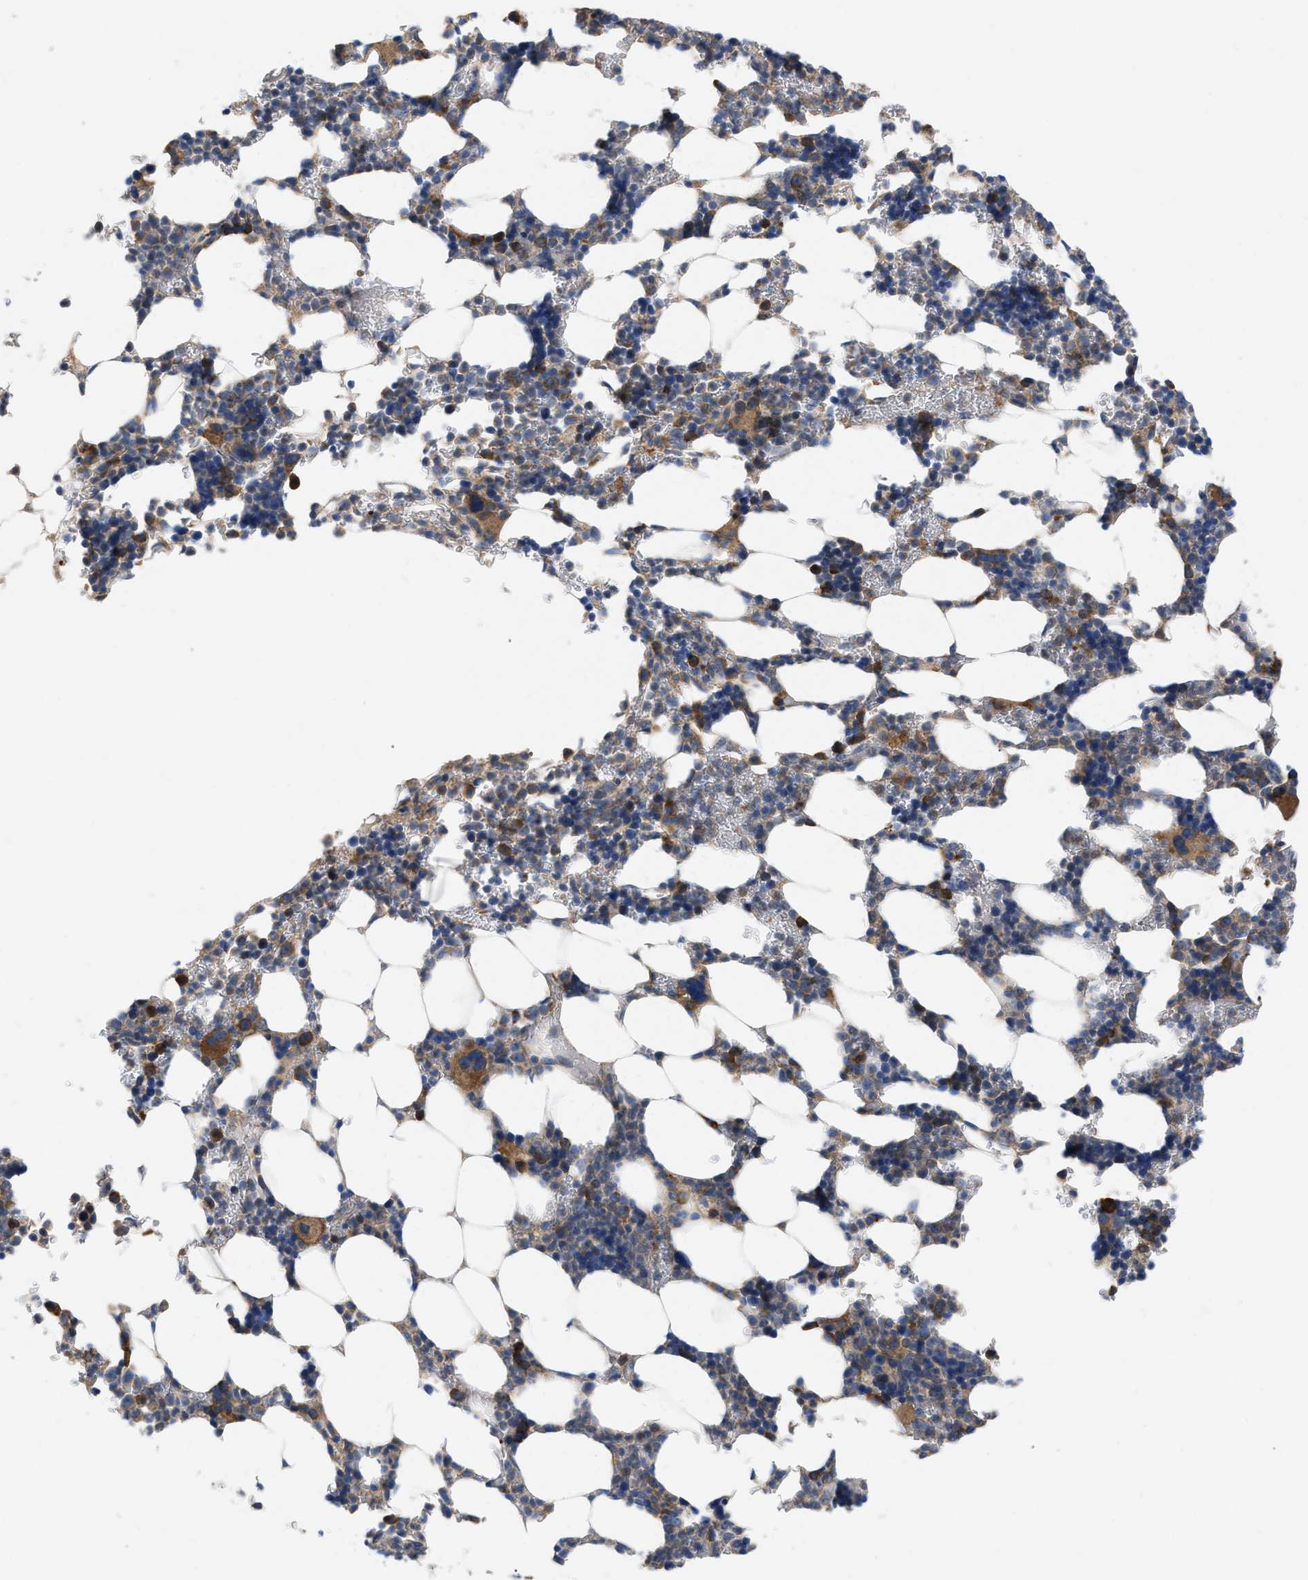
{"staining": {"intensity": "moderate", "quantity": ">75%", "location": "cytoplasmic/membranous"}, "tissue": "bone marrow", "cell_type": "Hematopoietic cells", "image_type": "normal", "snomed": [{"axis": "morphology", "description": "Normal tissue, NOS"}, {"axis": "topography", "description": "Bone marrow"}], "caption": "Brown immunohistochemical staining in unremarkable human bone marrow exhibits moderate cytoplasmic/membranous expression in about >75% of hematopoietic cells.", "gene": "TMEM131", "patient": {"sex": "female", "age": 81}}